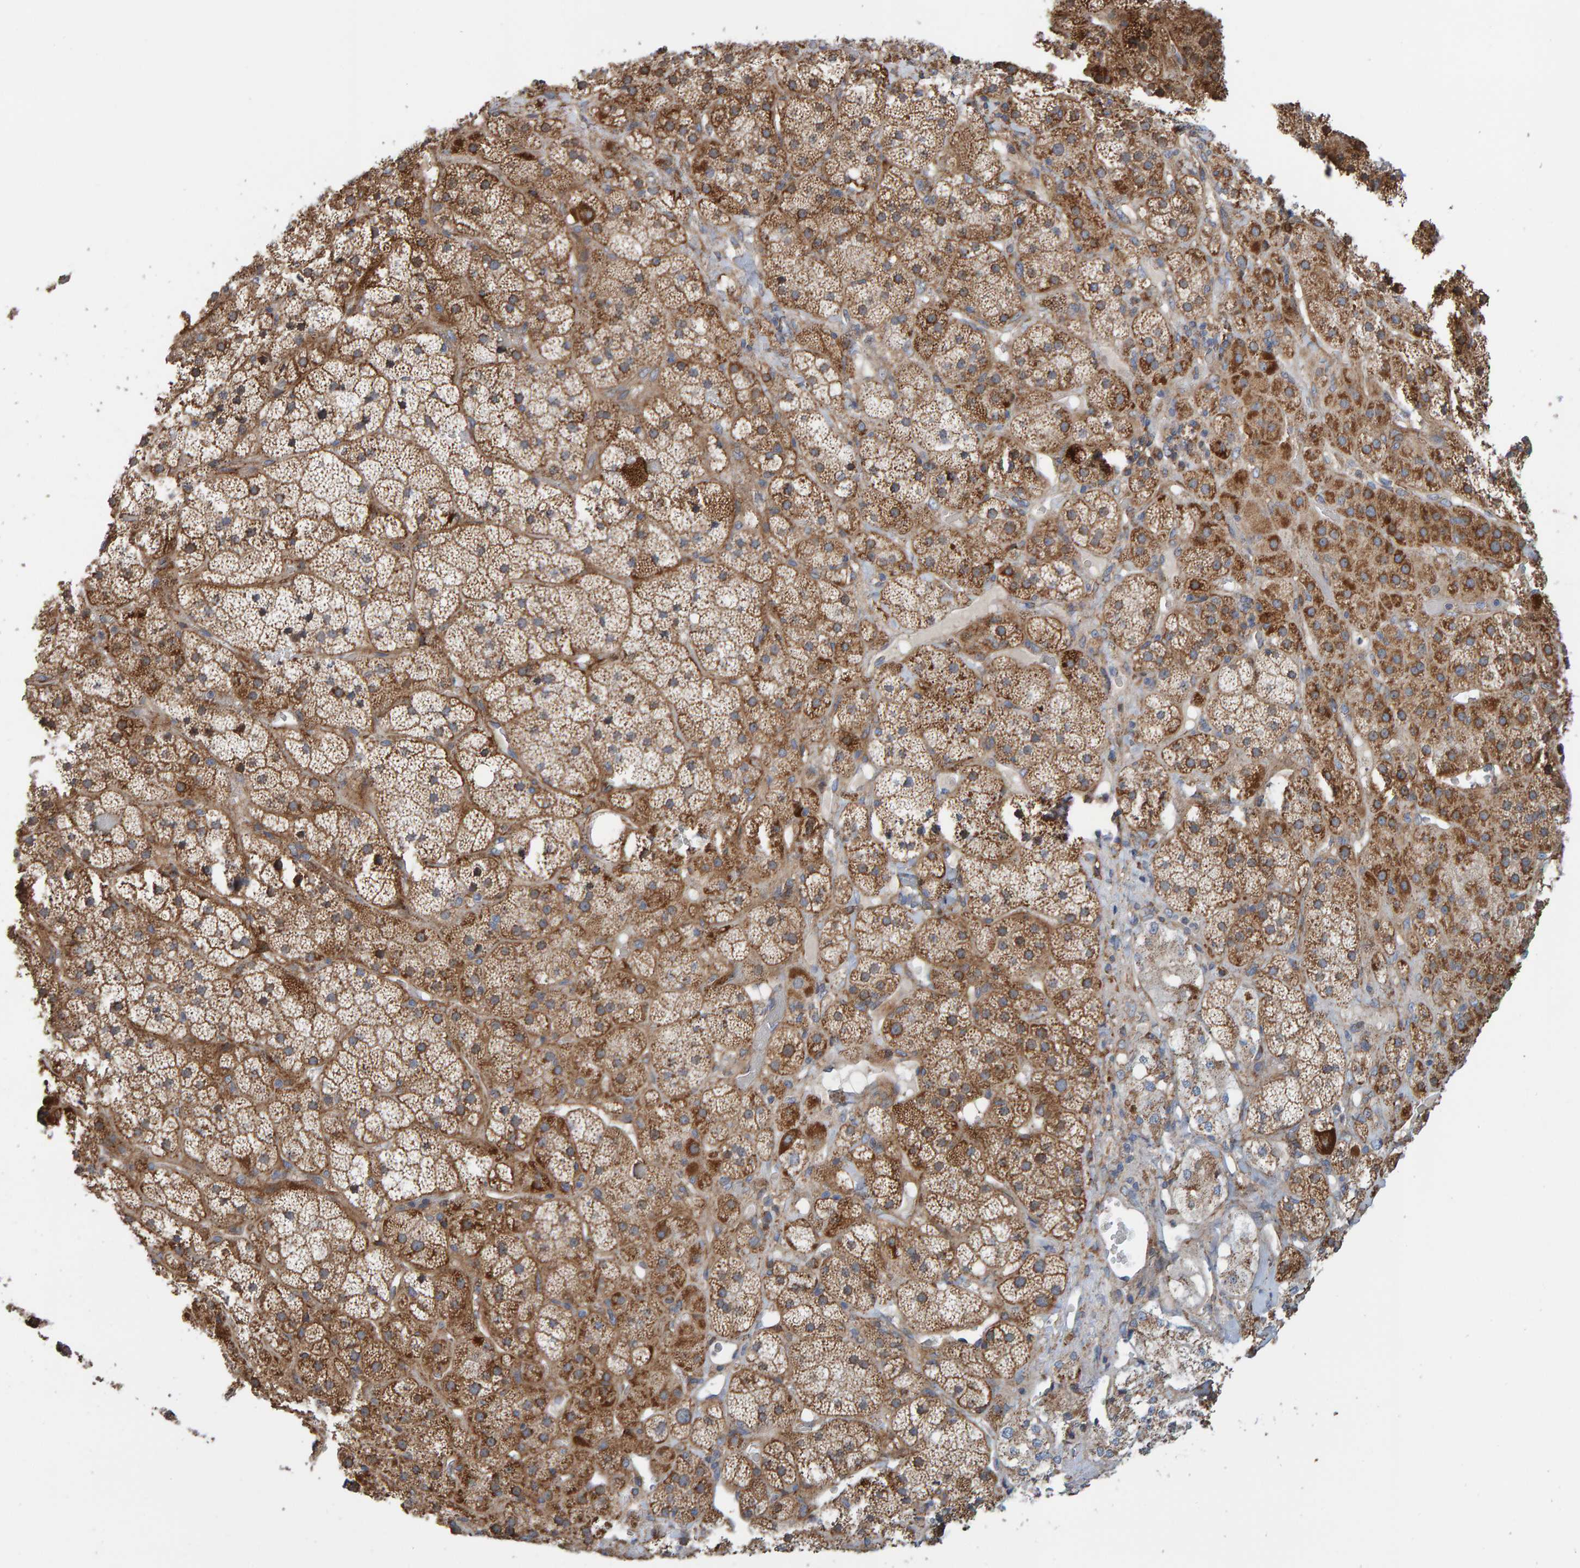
{"staining": {"intensity": "strong", "quantity": ">75%", "location": "cytoplasmic/membranous"}, "tissue": "adrenal gland", "cell_type": "Glandular cells", "image_type": "normal", "snomed": [{"axis": "morphology", "description": "Normal tissue, NOS"}, {"axis": "topography", "description": "Adrenal gland"}], "caption": "Protein staining of benign adrenal gland demonstrates strong cytoplasmic/membranous expression in approximately >75% of glandular cells. Nuclei are stained in blue.", "gene": "MRPL45", "patient": {"sex": "male", "age": 57}}